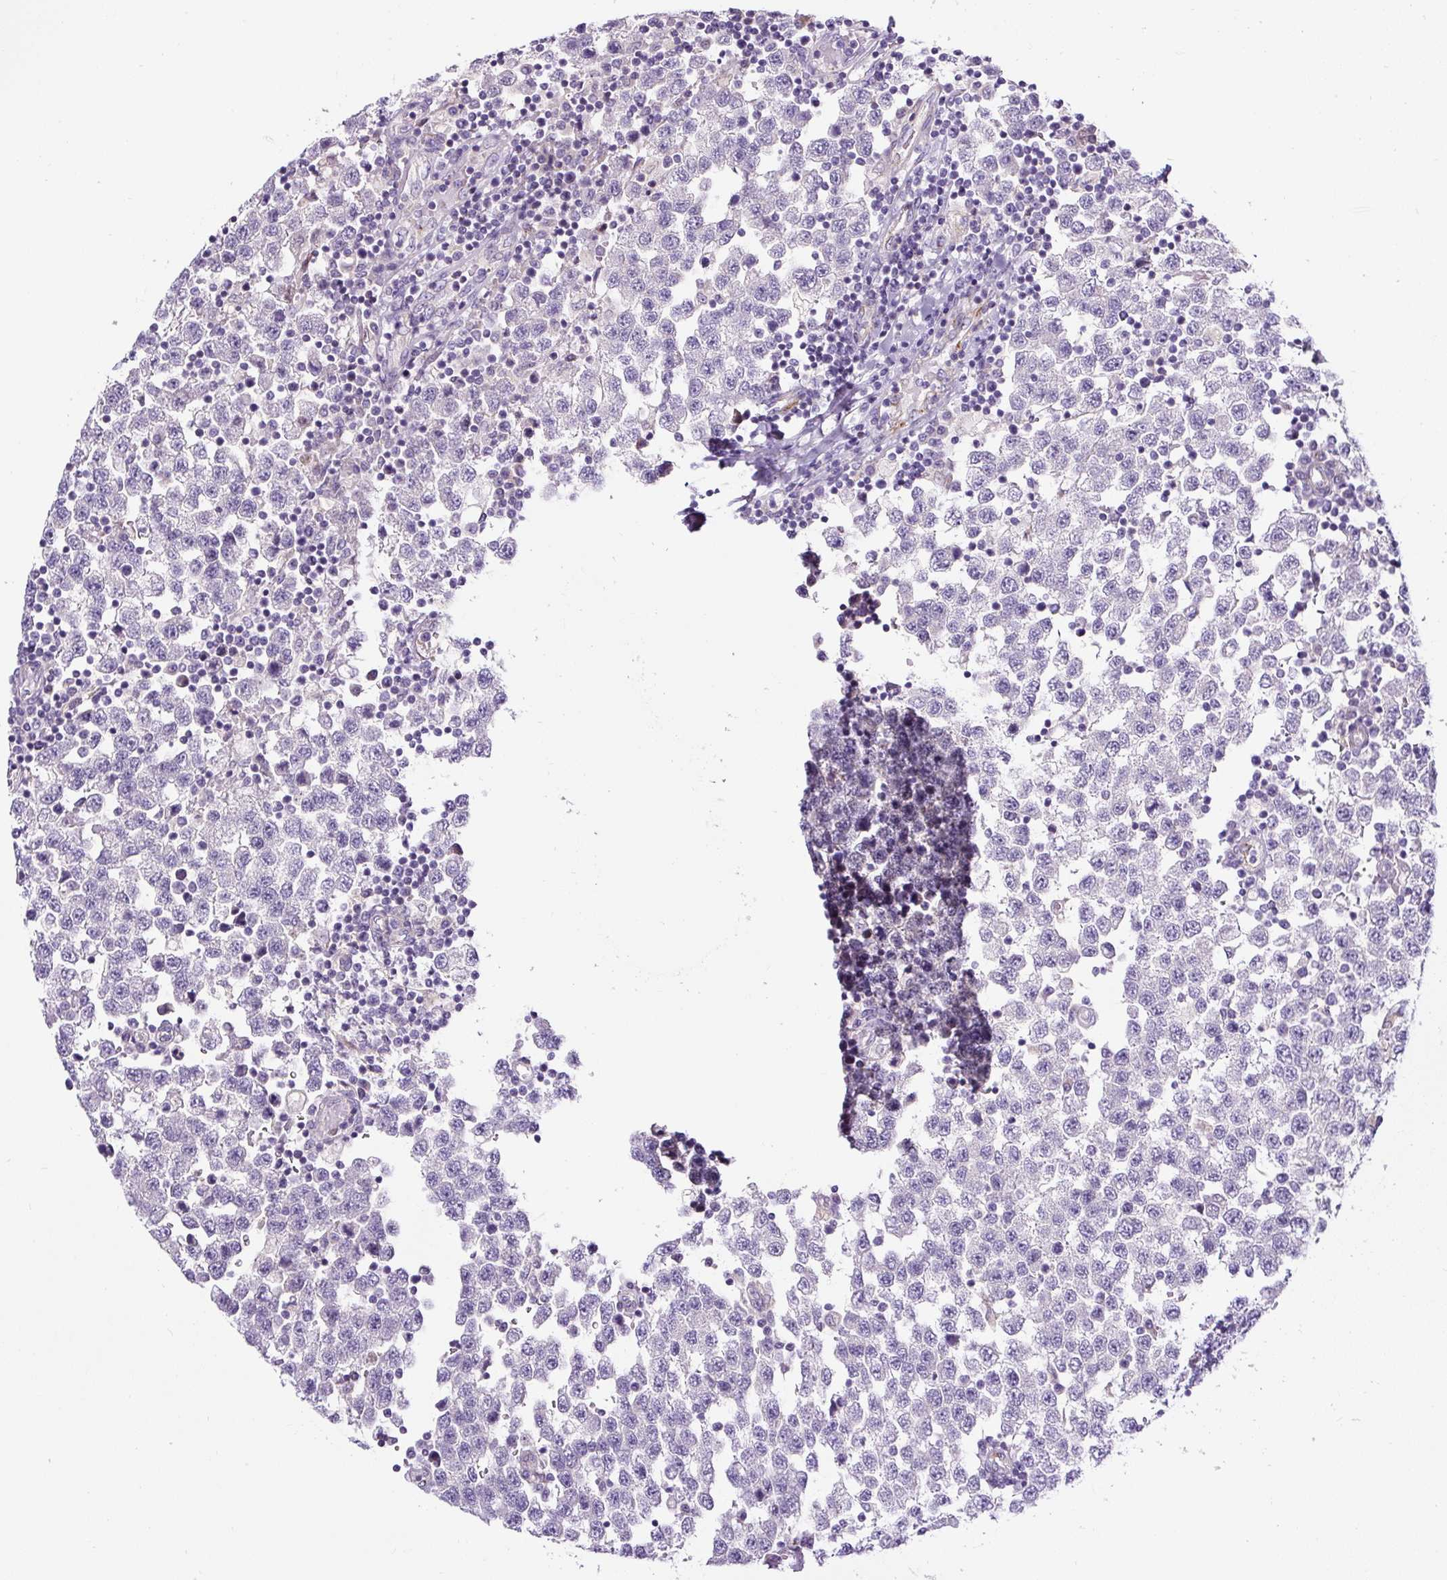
{"staining": {"intensity": "negative", "quantity": "none", "location": "none"}, "tissue": "testis cancer", "cell_type": "Tumor cells", "image_type": "cancer", "snomed": [{"axis": "morphology", "description": "Seminoma, NOS"}, {"axis": "topography", "description": "Testis"}], "caption": "A high-resolution photomicrograph shows immunohistochemistry staining of seminoma (testis), which demonstrates no significant positivity in tumor cells.", "gene": "HPS4", "patient": {"sex": "male", "age": 34}}